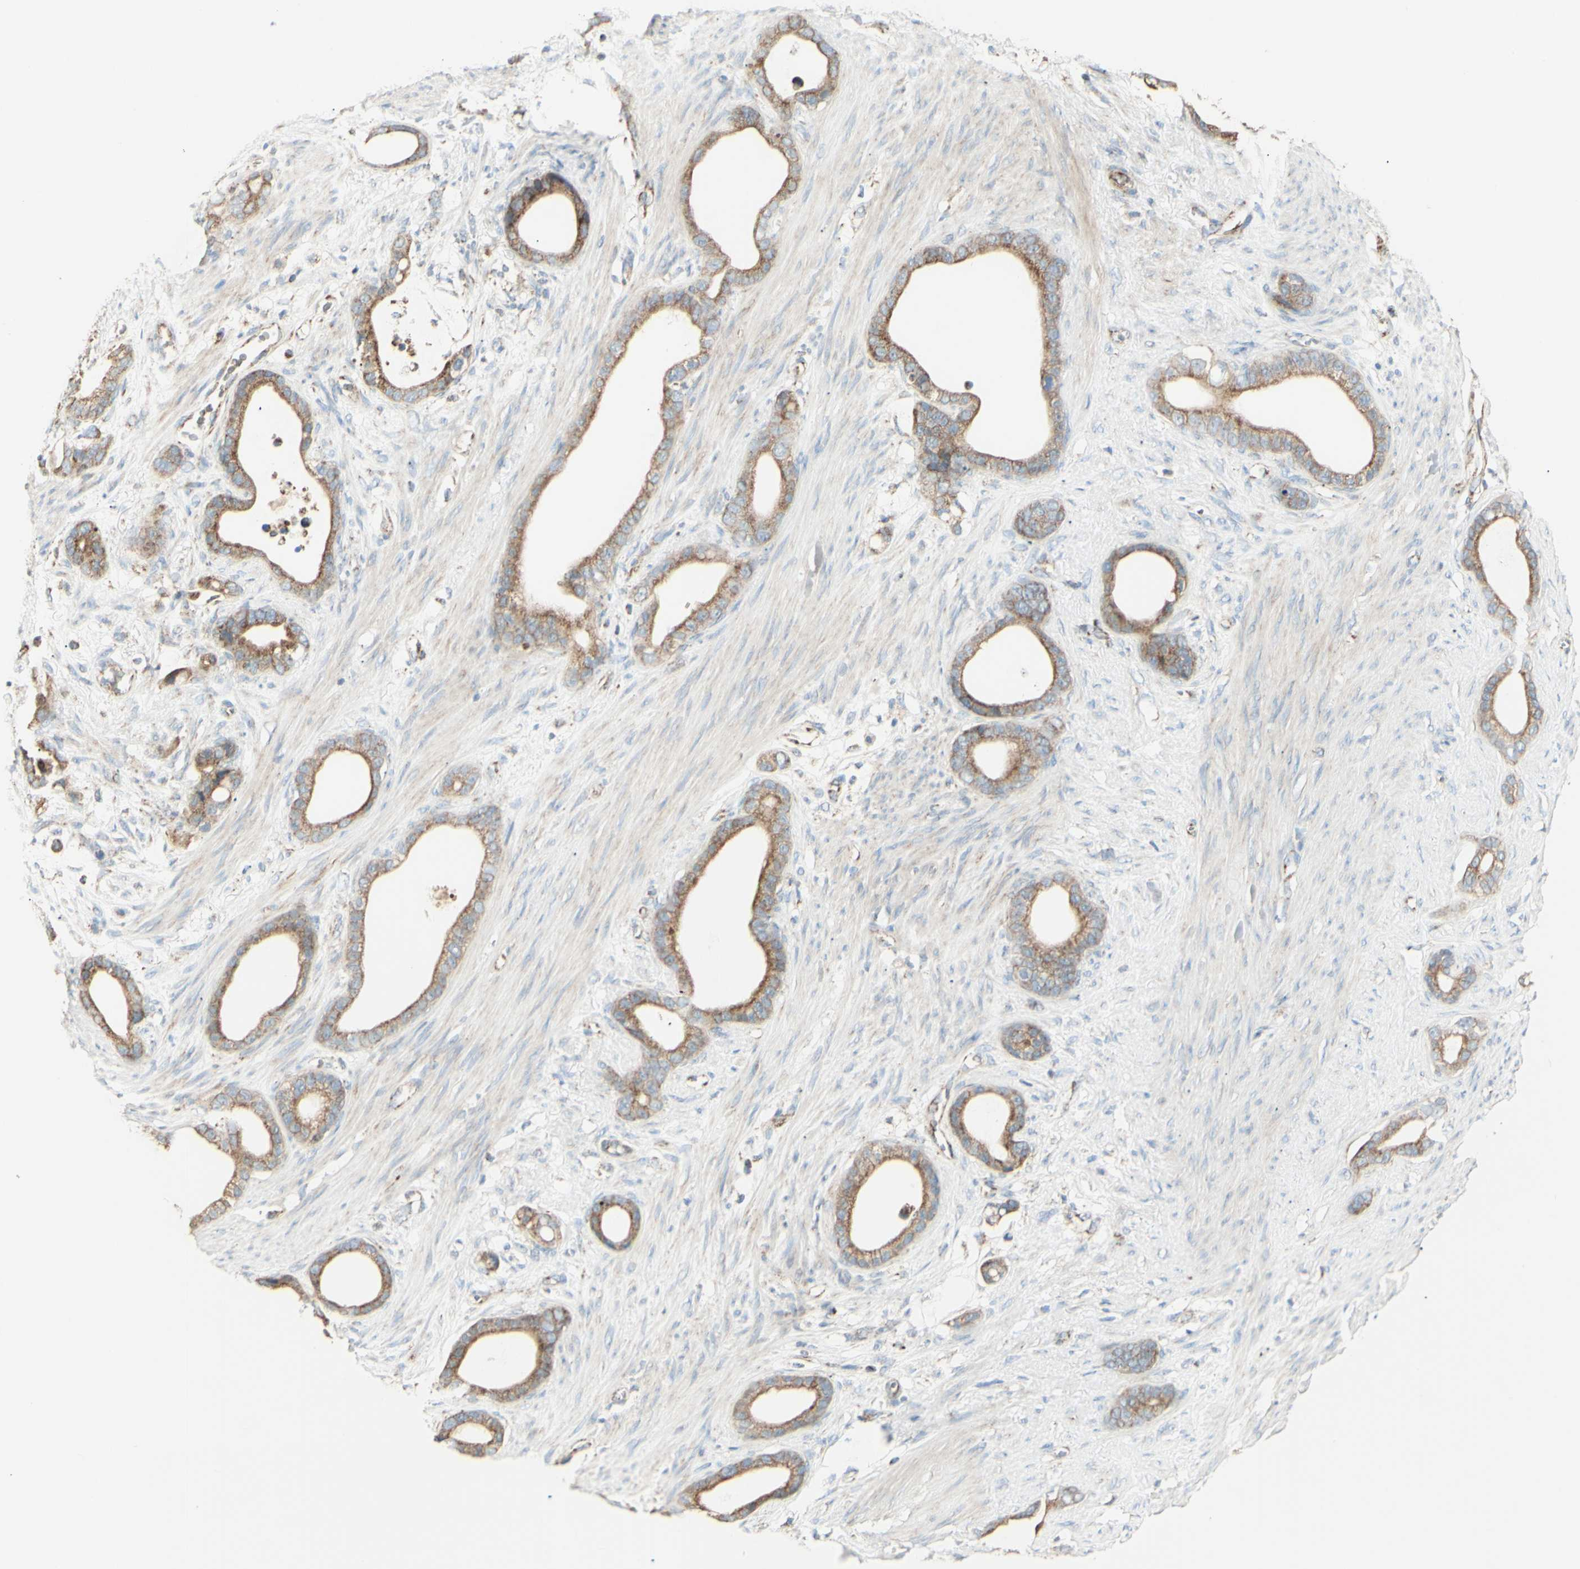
{"staining": {"intensity": "moderate", "quantity": ">75%", "location": "cytoplasmic/membranous"}, "tissue": "stomach cancer", "cell_type": "Tumor cells", "image_type": "cancer", "snomed": [{"axis": "morphology", "description": "Adenocarcinoma, NOS"}, {"axis": "topography", "description": "Stomach"}], "caption": "Brown immunohistochemical staining in stomach cancer demonstrates moderate cytoplasmic/membranous positivity in approximately >75% of tumor cells. The staining is performed using DAB brown chromogen to label protein expression. The nuclei are counter-stained blue using hematoxylin.", "gene": "LETM1", "patient": {"sex": "female", "age": 75}}